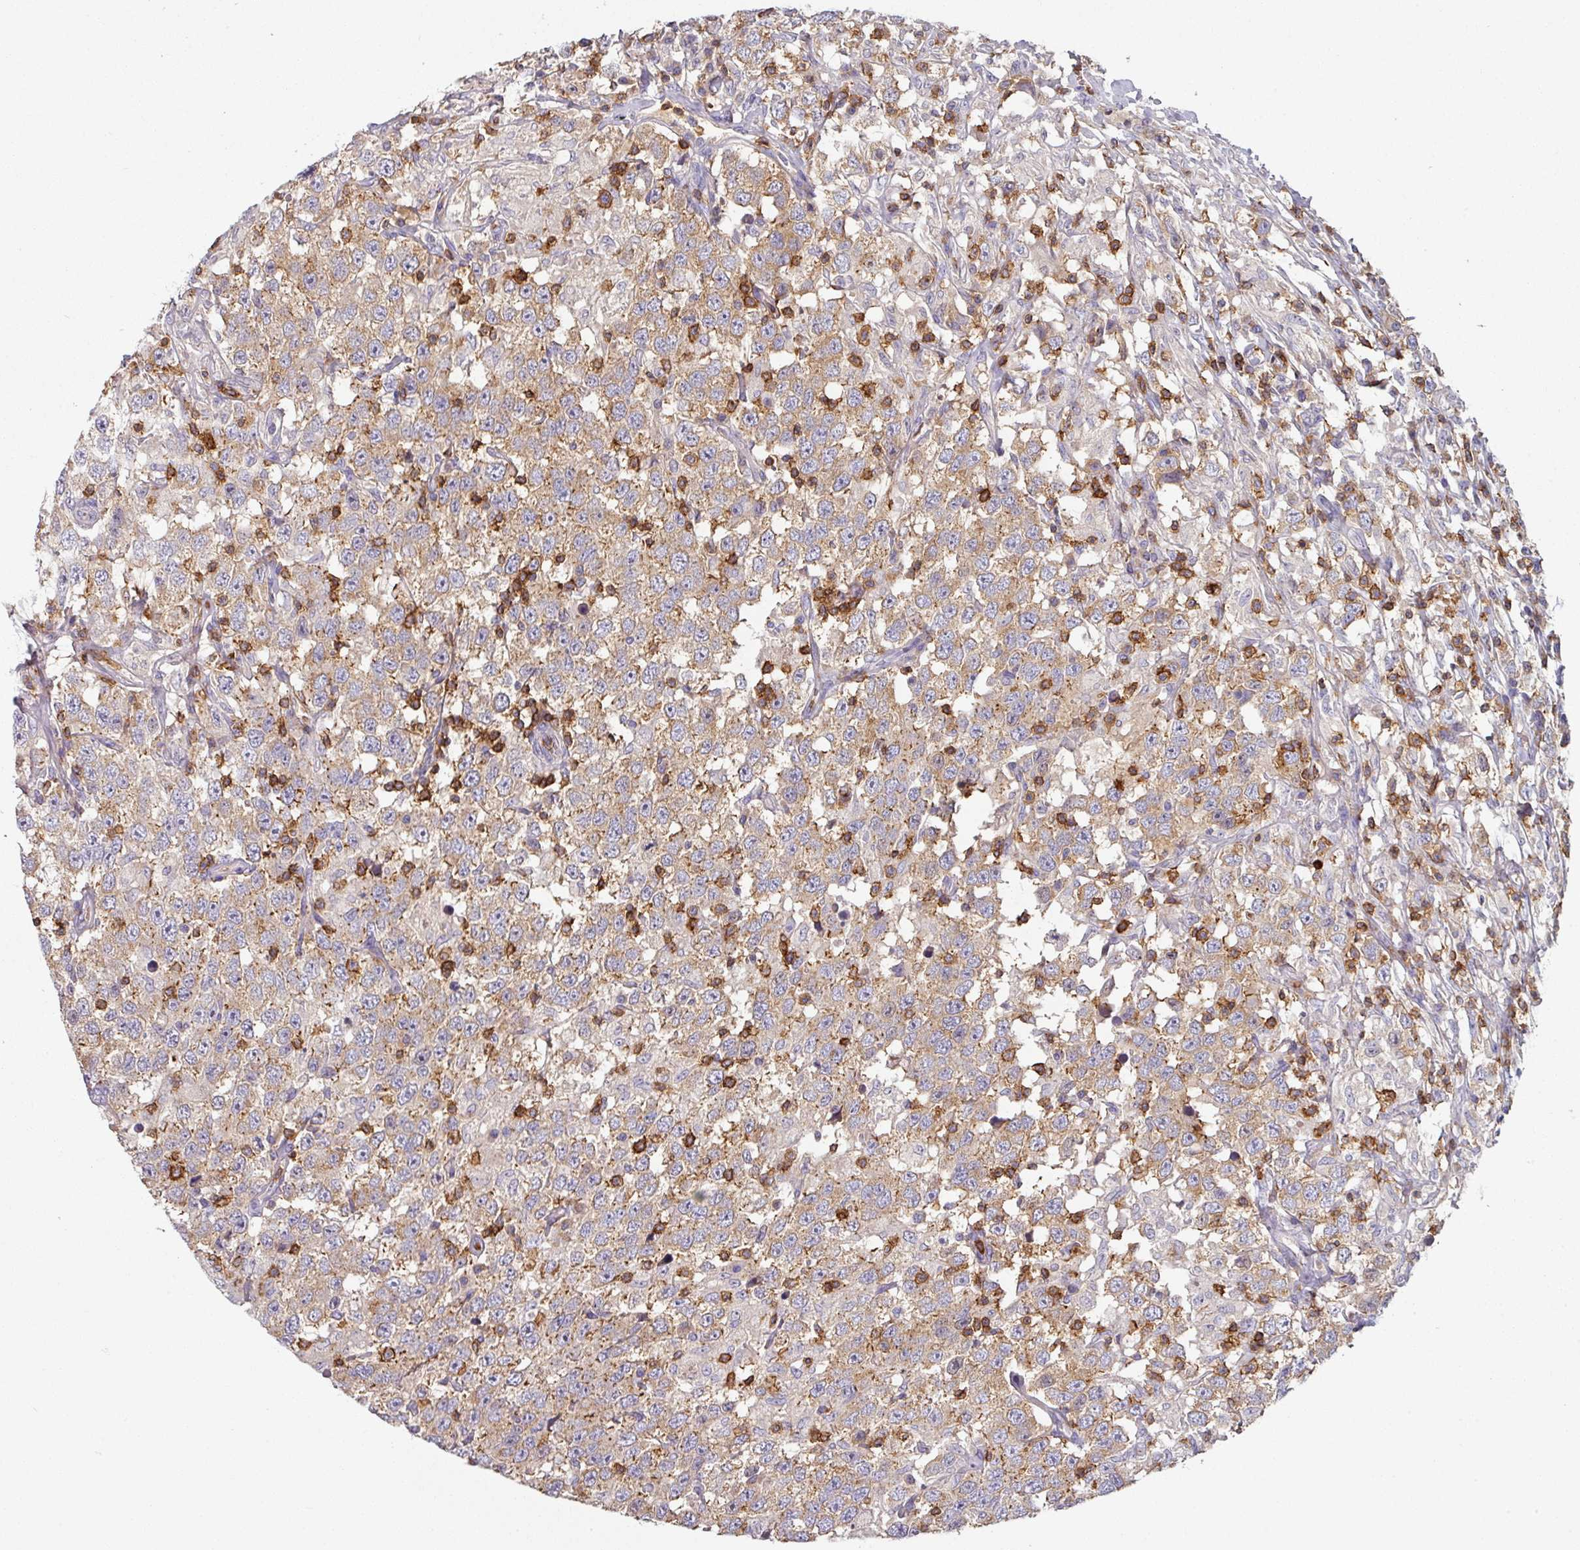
{"staining": {"intensity": "moderate", "quantity": ">75%", "location": "cytoplasmic/membranous"}, "tissue": "testis cancer", "cell_type": "Tumor cells", "image_type": "cancer", "snomed": [{"axis": "morphology", "description": "Seminoma, NOS"}, {"axis": "topography", "description": "Testis"}], "caption": "A brown stain labels moderate cytoplasmic/membranous expression of a protein in human testis seminoma tumor cells.", "gene": "CD3G", "patient": {"sex": "male", "age": 41}}